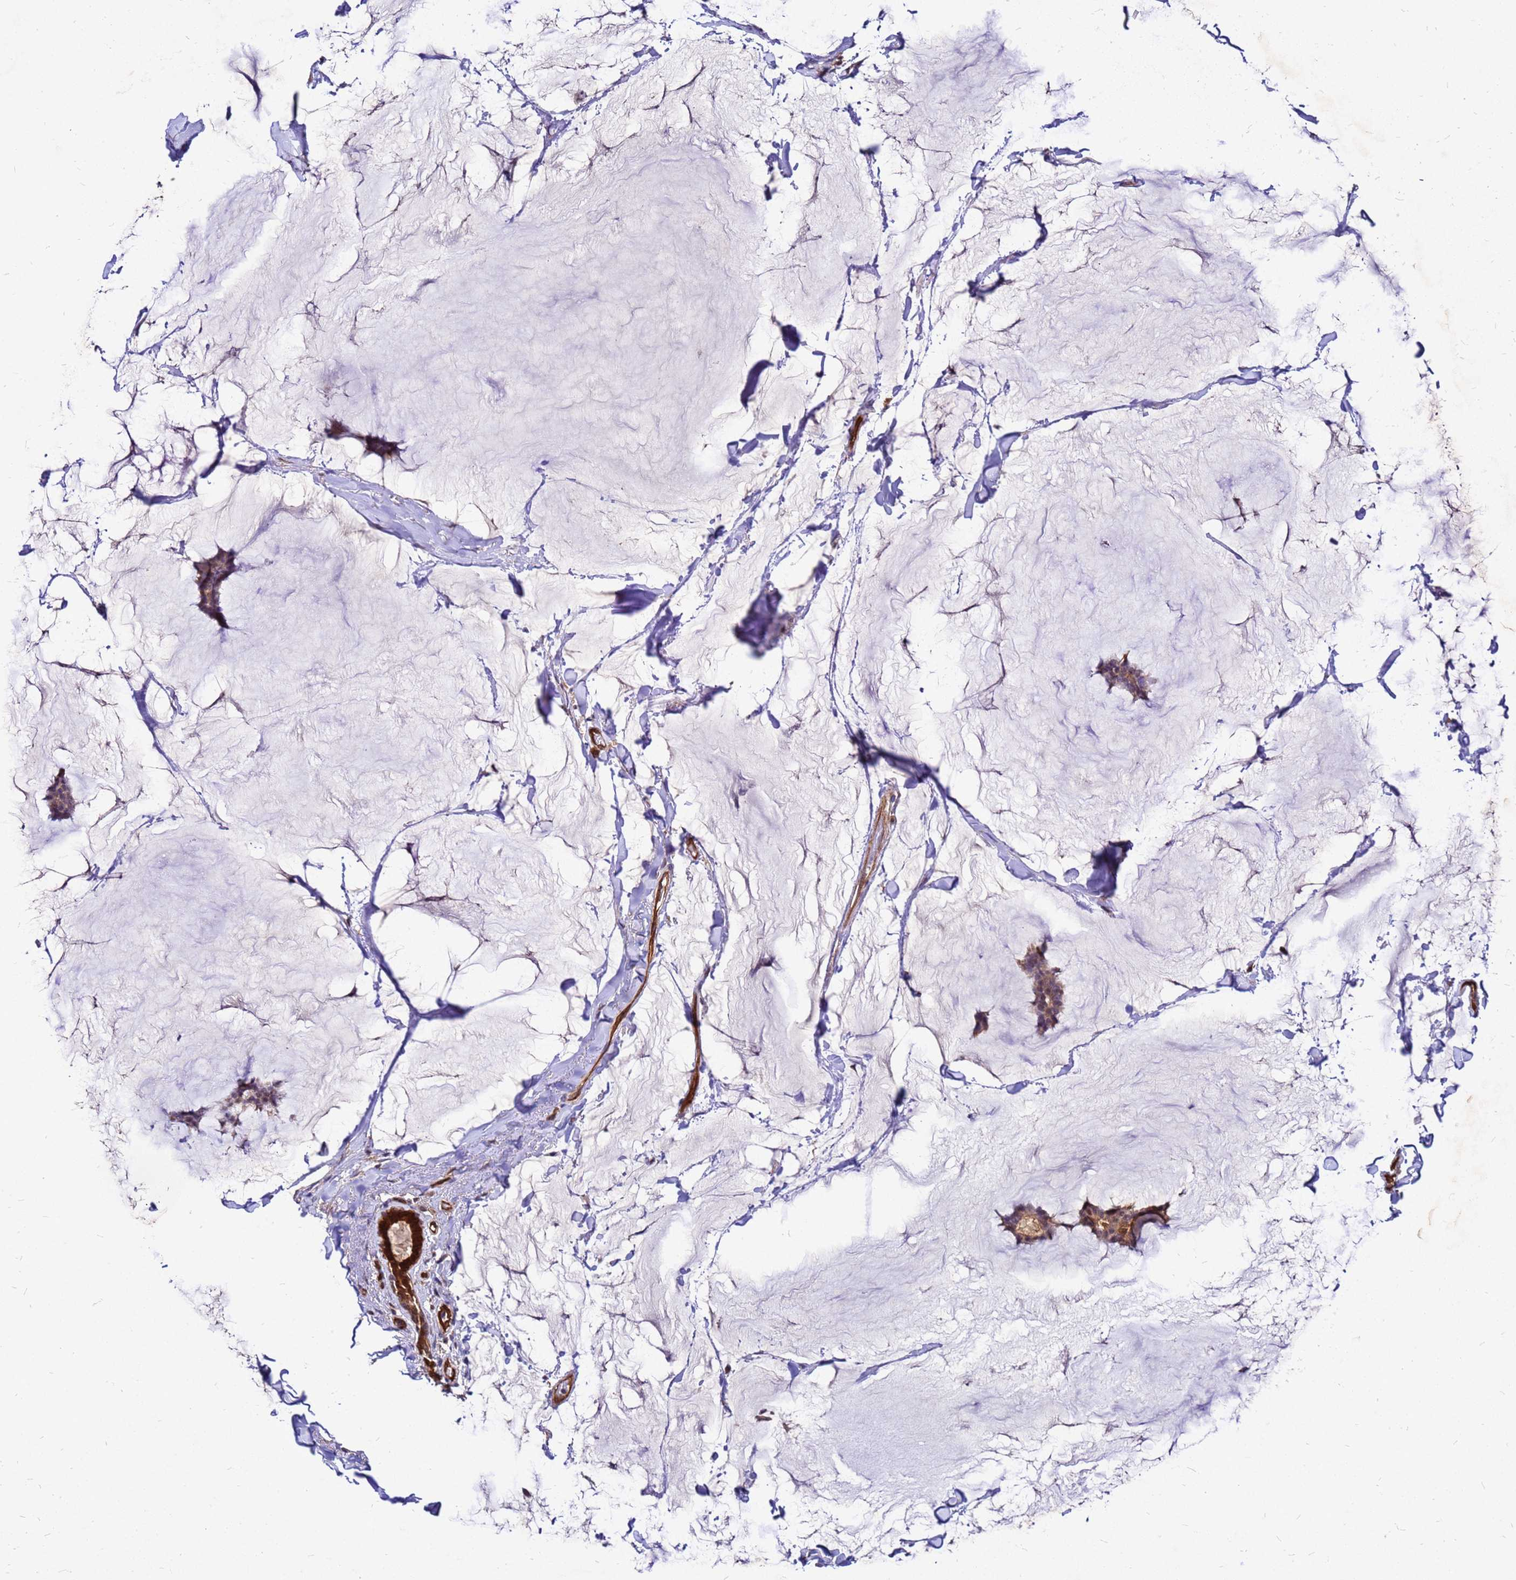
{"staining": {"intensity": "moderate", "quantity": ">75%", "location": "cytoplasmic/membranous"}, "tissue": "breast cancer", "cell_type": "Tumor cells", "image_type": "cancer", "snomed": [{"axis": "morphology", "description": "Duct carcinoma"}, {"axis": "topography", "description": "Breast"}], "caption": "Approximately >75% of tumor cells in human invasive ductal carcinoma (breast) reveal moderate cytoplasmic/membranous protein staining as visualized by brown immunohistochemical staining.", "gene": "DUSP23", "patient": {"sex": "female", "age": 93}}